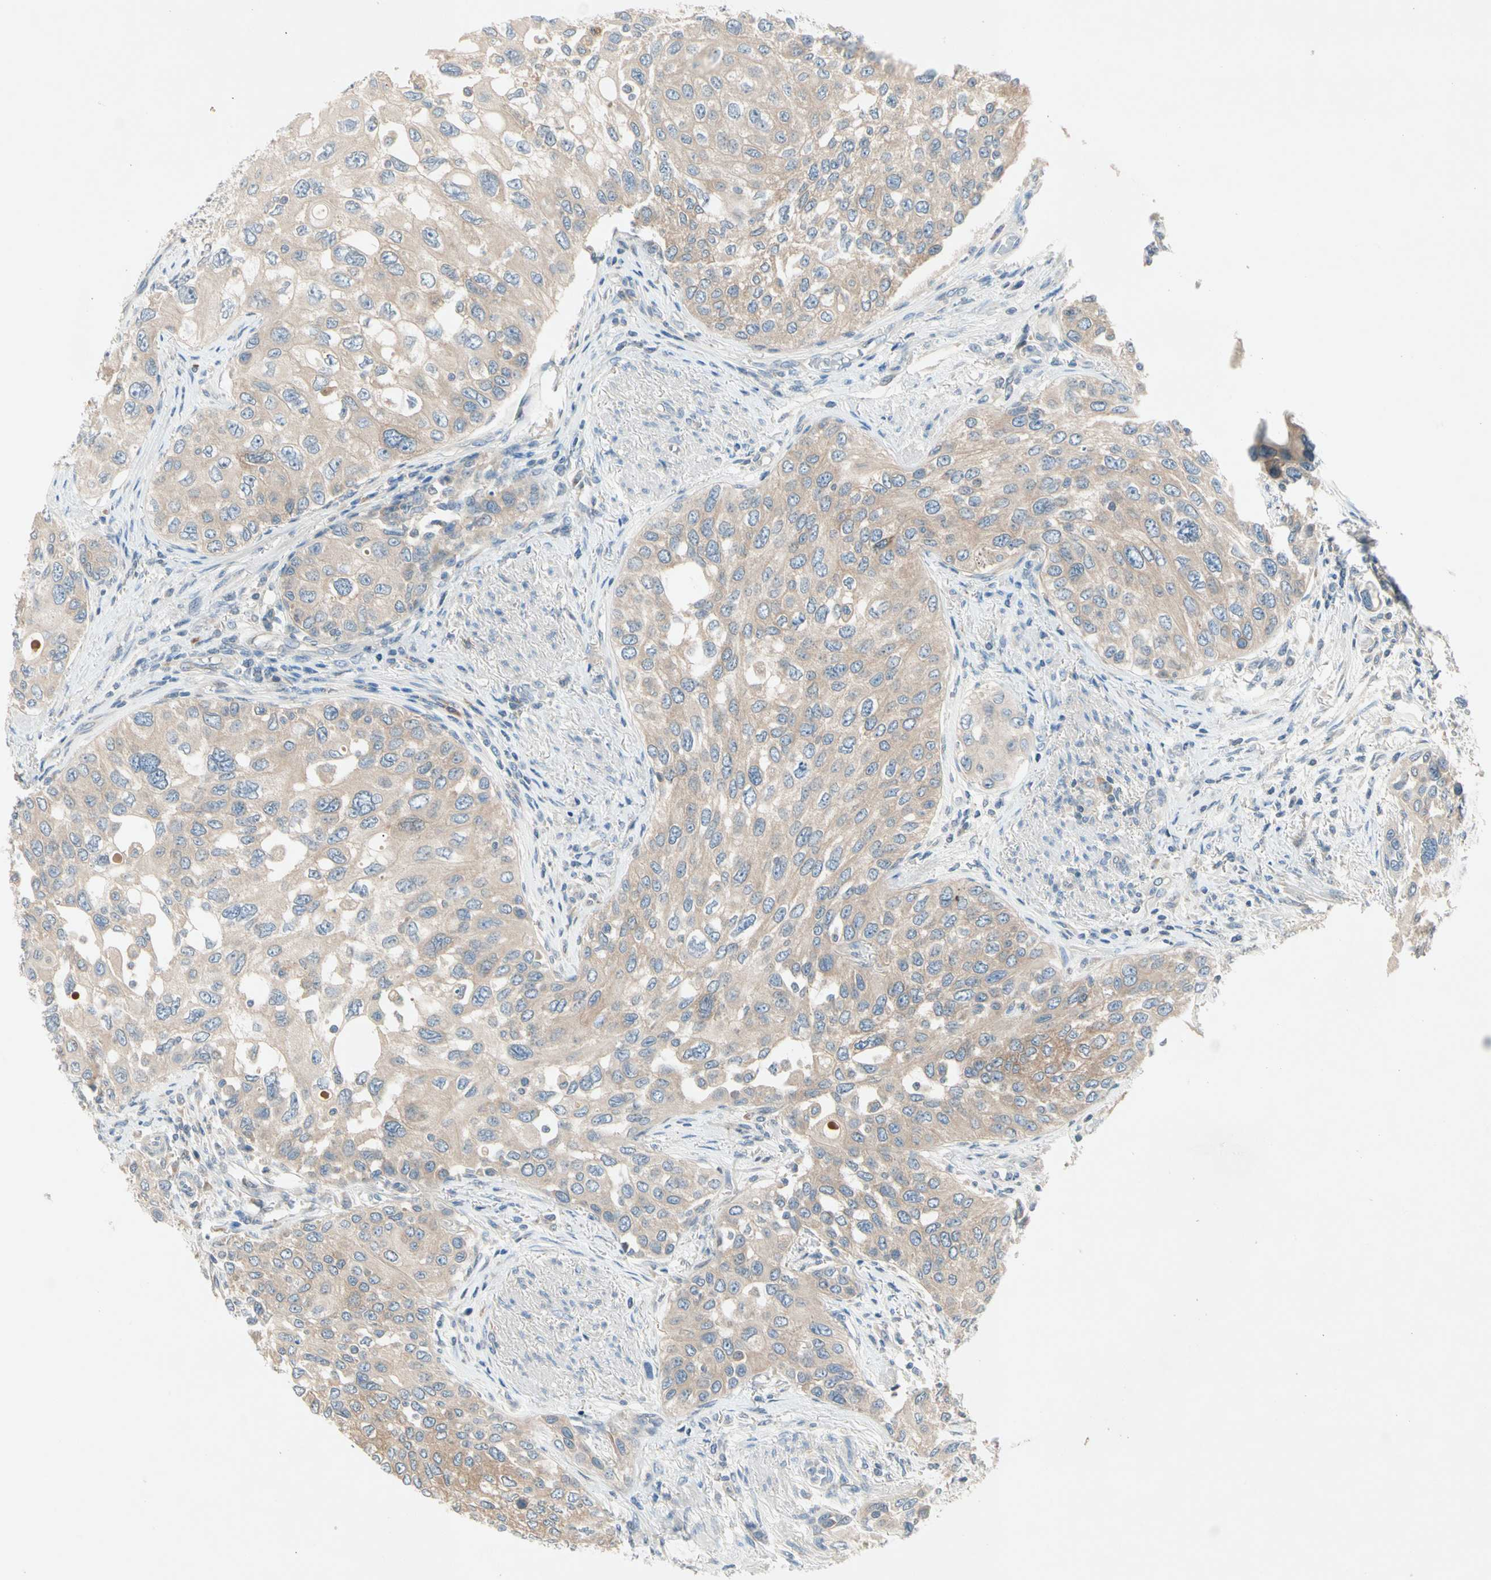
{"staining": {"intensity": "weak", "quantity": ">75%", "location": "cytoplasmic/membranous"}, "tissue": "urothelial cancer", "cell_type": "Tumor cells", "image_type": "cancer", "snomed": [{"axis": "morphology", "description": "Urothelial carcinoma, High grade"}, {"axis": "topography", "description": "Urinary bladder"}], "caption": "Immunohistochemistry histopathology image of neoplastic tissue: human urothelial carcinoma (high-grade) stained using IHC demonstrates low levels of weak protein expression localized specifically in the cytoplasmic/membranous of tumor cells, appearing as a cytoplasmic/membranous brown color.", "gene": "IL1R1", "patient": {"sex": "female", "age": 56}}